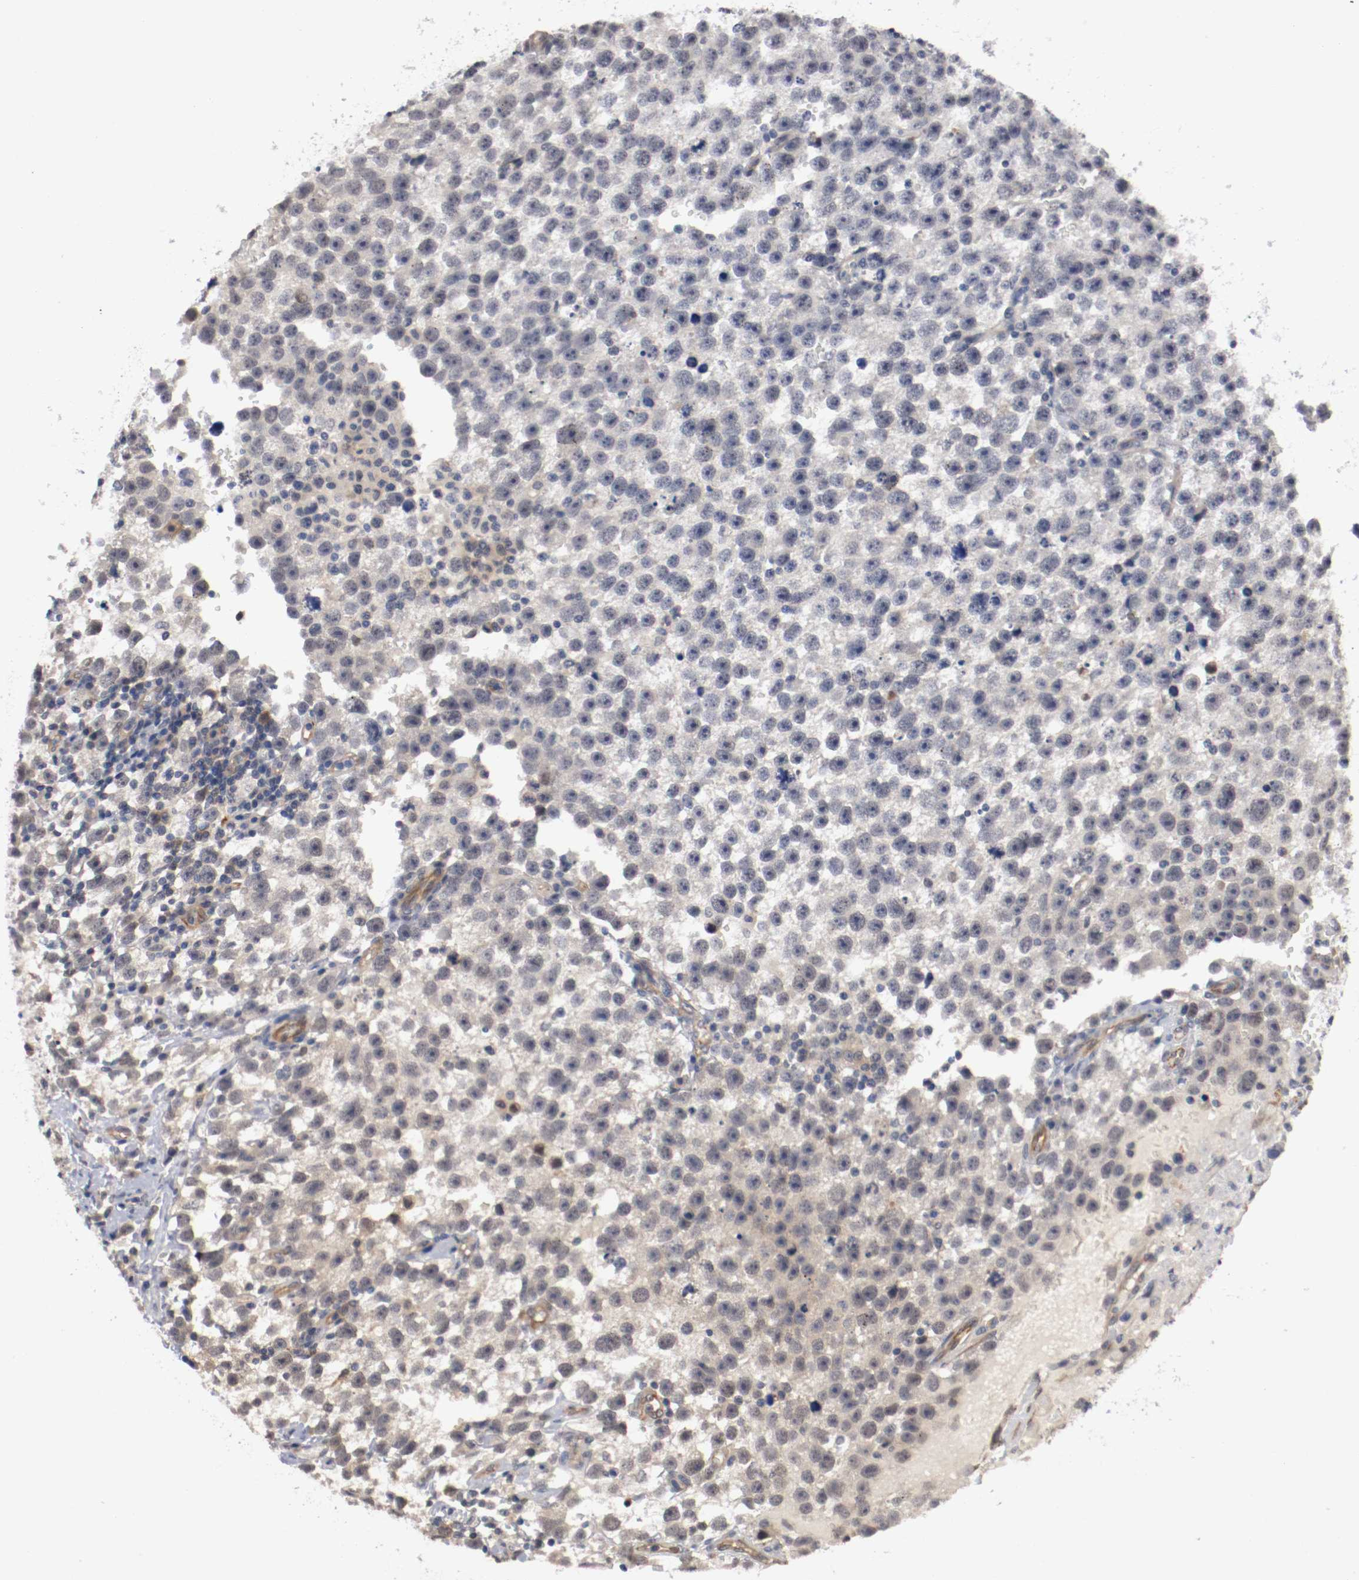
{"staining": {"intensity": "weak", "quantity": "<25%", "location": "cytoplasmic/membranous"}, "tissue": "testis cancer", "cell_type": "Tumor cells", "image_type": "cancer", "snomed": [{"axis": "morphology", "description": "Seminoma, NOS"}, {"axis": "topography", "description": "Testis"}], "caption": "Immunohistochemistry micrograph of neoplastic tissue: human testis seminoma stained with DAB (3,3'-diaminobenzidine) exhibits no significant protein positivity in tumor cells.", "gene": "RBM23", "patient": {"sex": "male", "age": 33}}